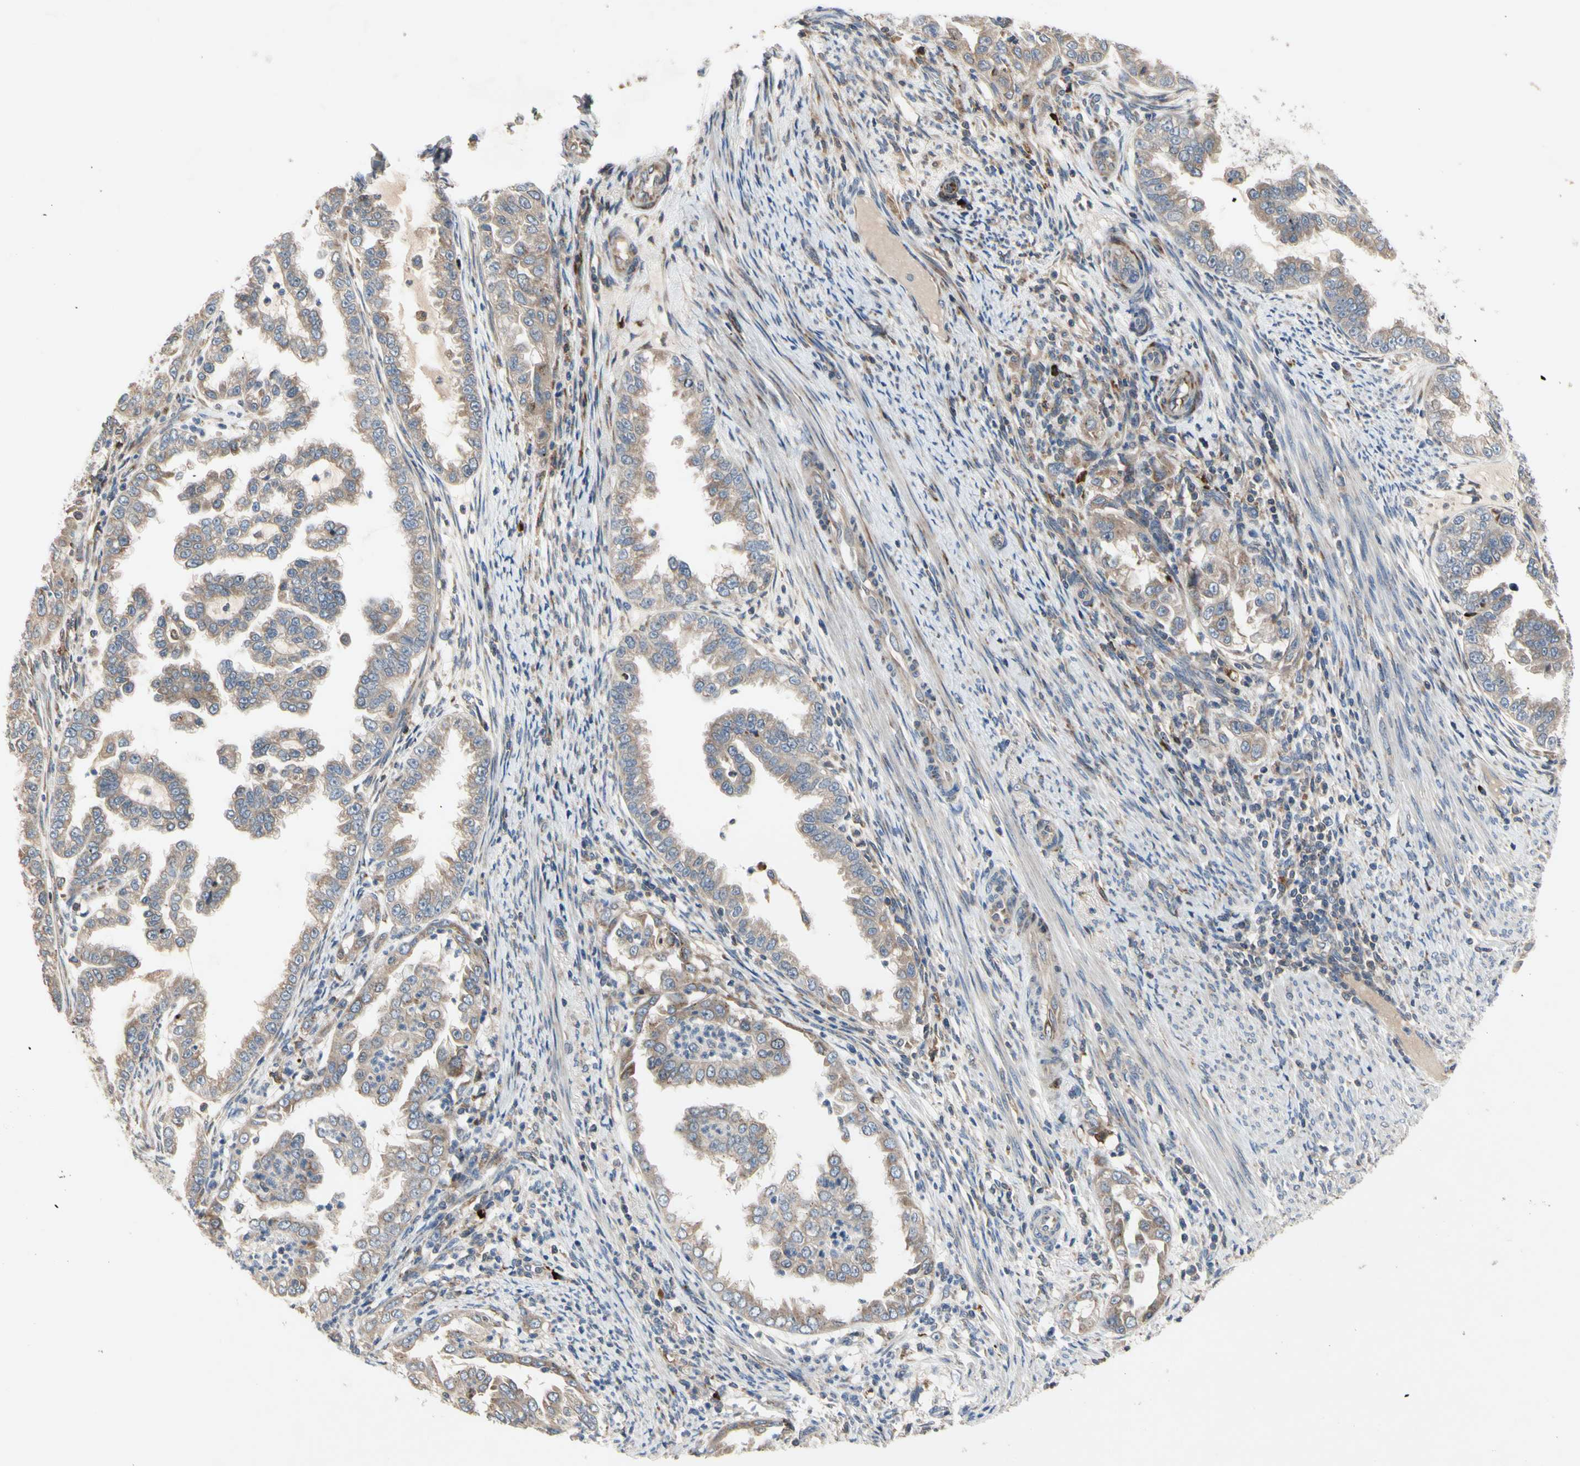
{"staining": {"intensity": "weak", "quantity": ">75%", "location": "cytoplasmic/membranous"}, "tissue": "endometrial cancer", "cell_type": "Tumor cells", "image_type": "cancer", "snomed": [{"axis": "morphology", "description": "Adenocarcinoma, NOS"}, {"axis": "topography", "description": "Endometrium"}], "caption": "Human endometrial cancer (adenocarcinoma) stained with a brown dye shows weak cytoplasmic/membranous positive positivity in about >75% of tumor cells.", "gene": "MMEL1", "patient": {"sex": "female", "age": 85}}